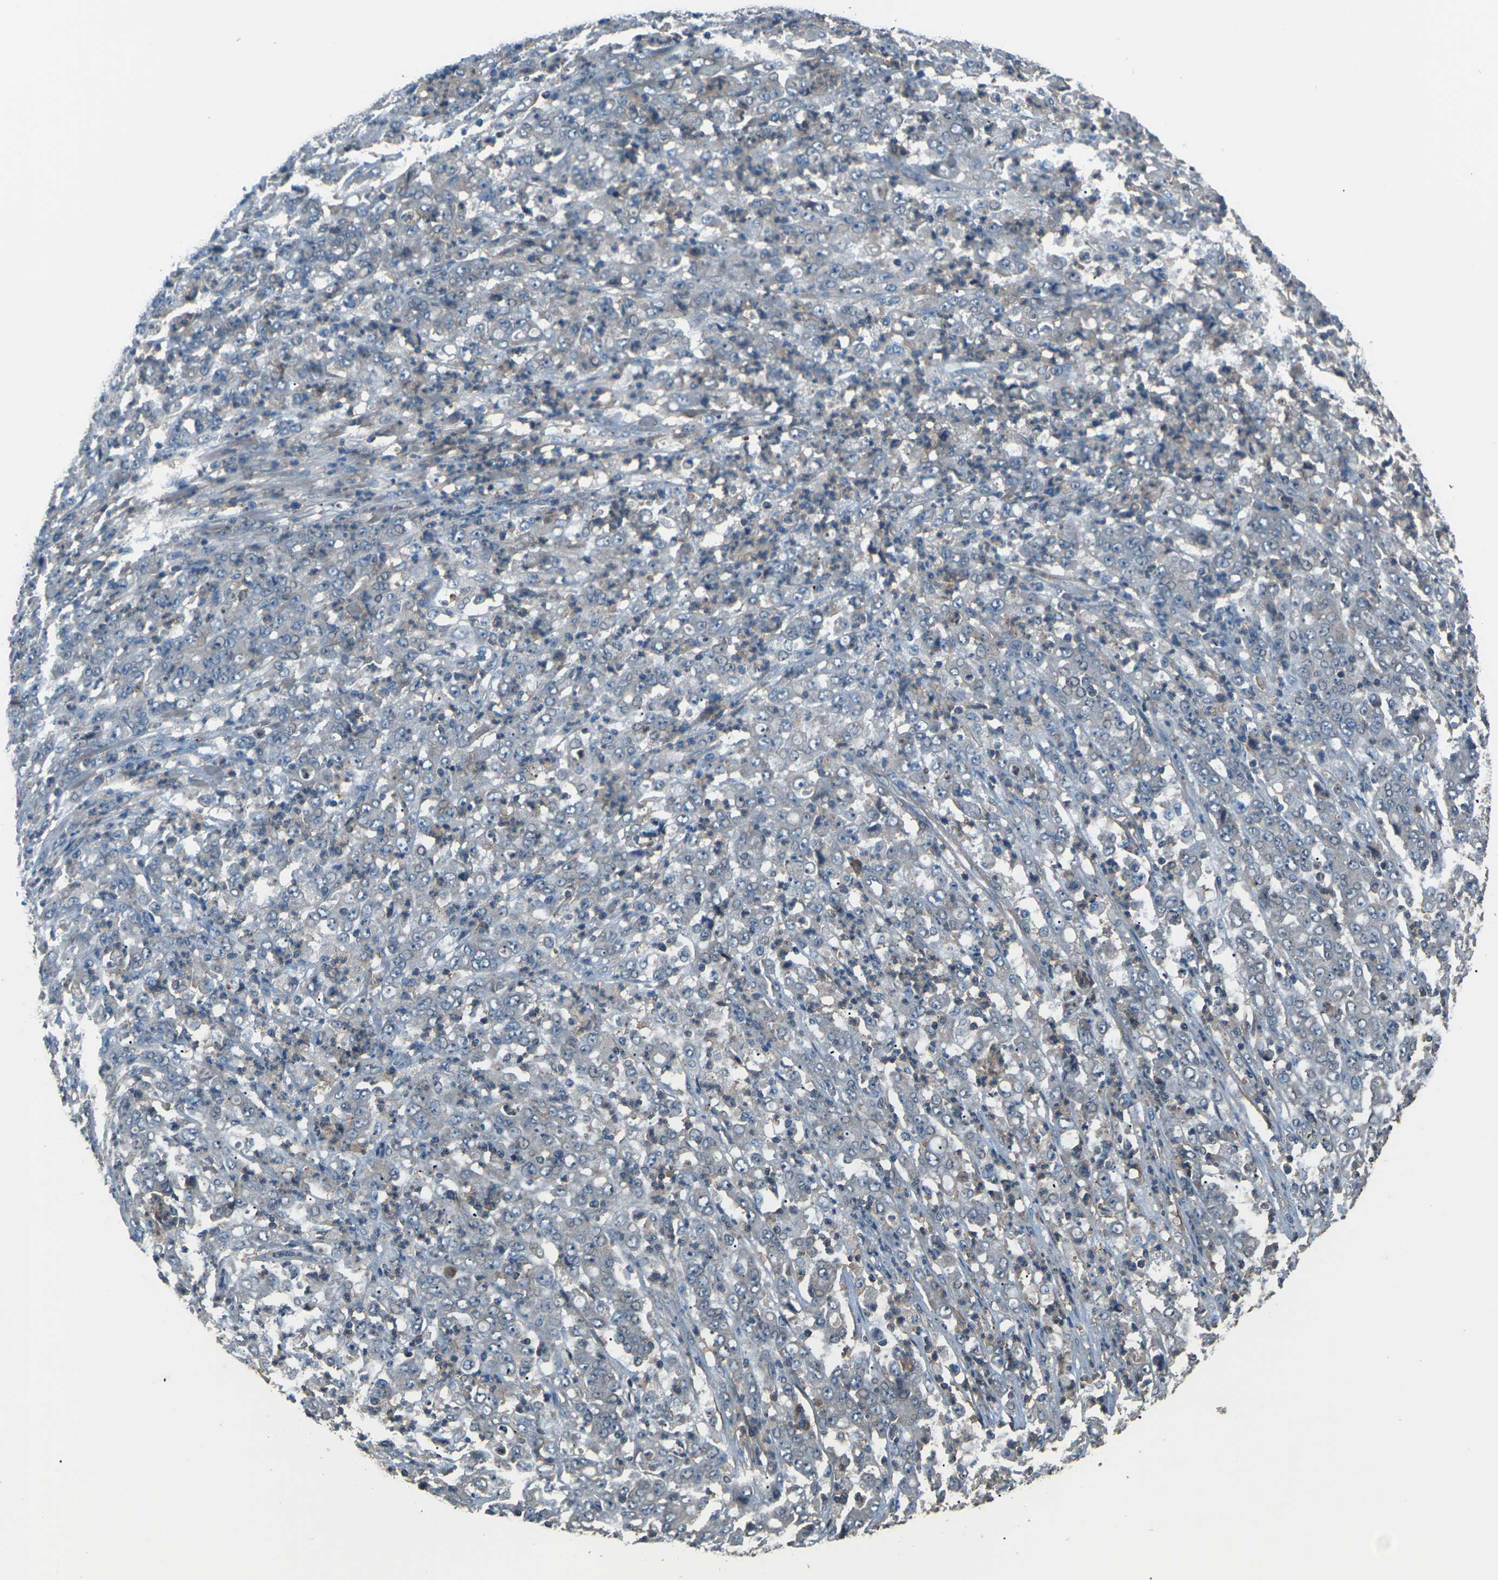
{"staining": {"intensity": "weak", "quantity": "<25%", "location": "cytoplasmic/membranous"}, "tissue": "stomach cancer", "cell_type": "Tumor cells", "image_type": "cancer", "snomed": [{"axis": "morphology", "description": "Adenocarcinoma, NOS"}, {"axis": "topography", "description": "Stomach, lower"}], "caption": "Immunohistochemical staining of stomach cancer displays no significant staining in tumor cells. (DAB (3,3'-diaminobenzidine) IHC visualized using brightfield microscopy, high magnification).", "gene": "CMTM4", "patient": {"sex": "female", "age": 71}}